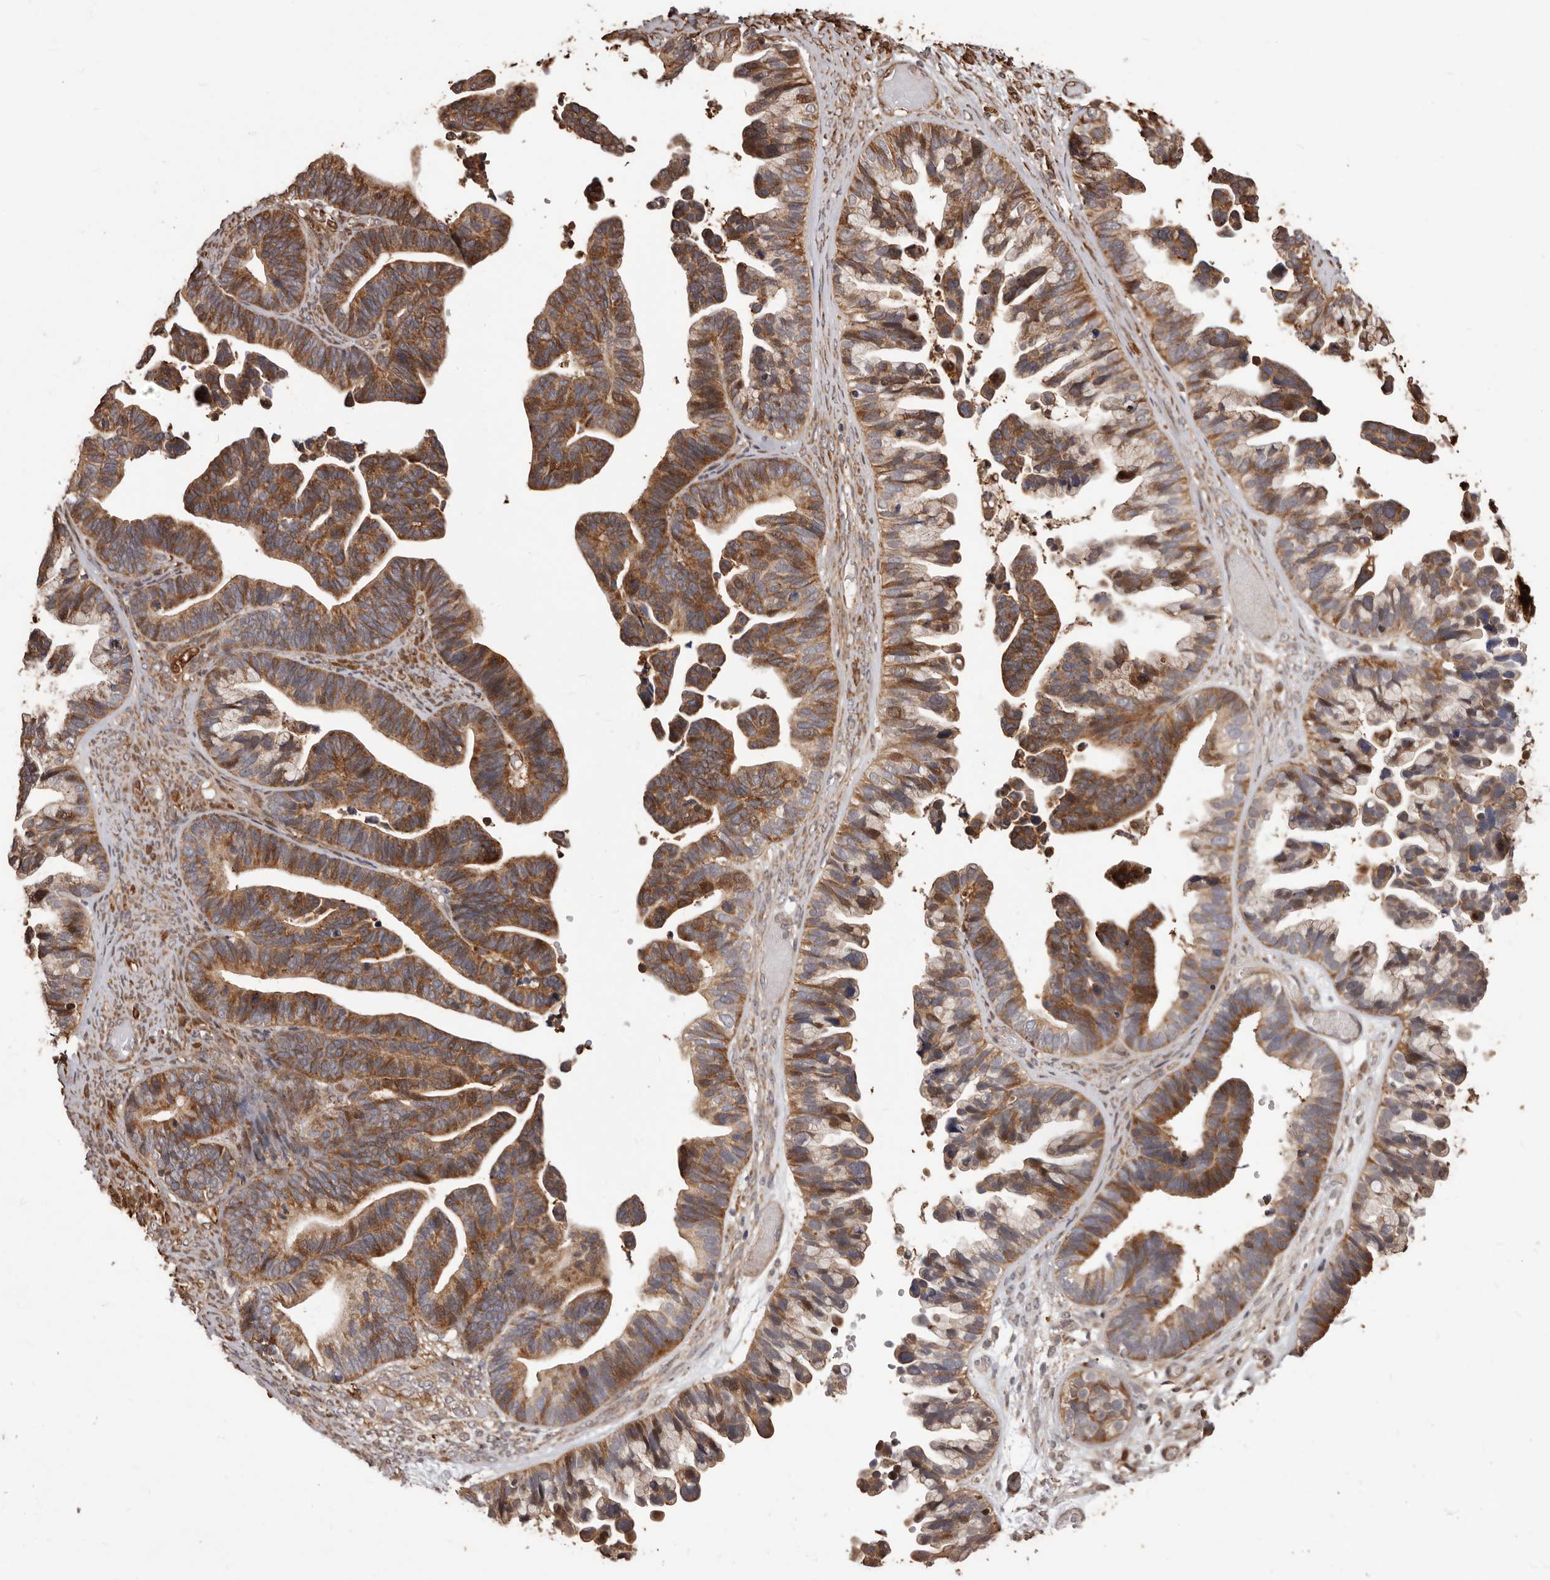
{"staining": {"intensity": "moderate", "quantity": ">75%", "location": "cytoplasmic/membranous"}, "tissue": "ovarian cancer", "cell_type": "Tumor cells", "image_type": "cancer", "snomed": [{"axis": "morphology", "description": "Cystadenocarcinoma, serous, NOS"}, {"axis": "topography", "description": "Ovary"}], "caption": "Protein expression analysis of ovarian cancer shows moderate cytoplasmic/membranous expression in about >75% of tumor cells.", "gene": "MTO1", "patient": {"sex": "female", "age": 56}}